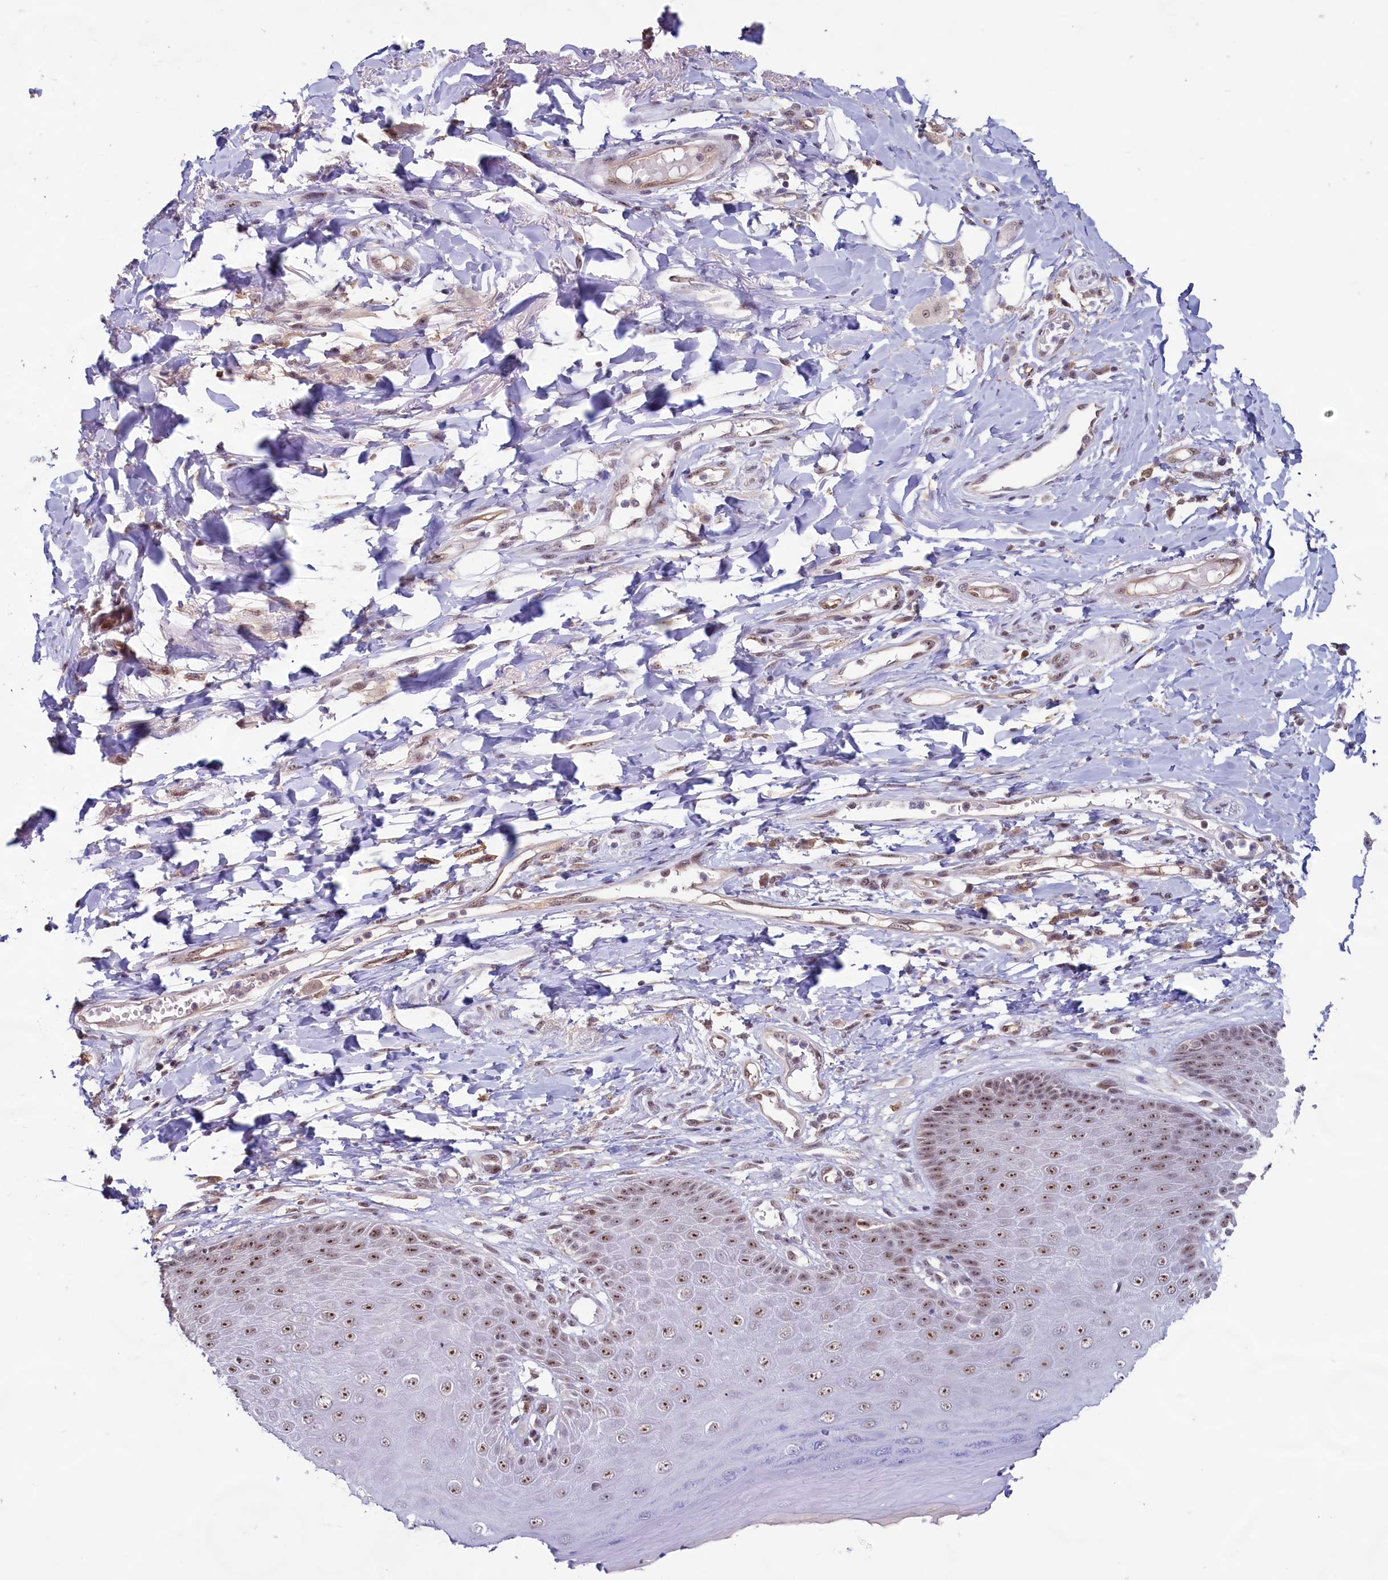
{"staining": {"intensity": "moderate", "quantity": ">75%", "location": "nuclear"}, "tissue": "skin", "cell_type": "Epidermal cells", "image_type": "normal", "snomed": [{"axis": "morphology", "description": "Normal tissue, NOS"}, {"axis": "topography", "description": "Anal"}], "caption": "A photomicrograph of skin stained for a protein shows moderate nuclear brown staining in epidermal cells.", "gene": "C1D", "patient": {"sex": "male", "age": 78}}